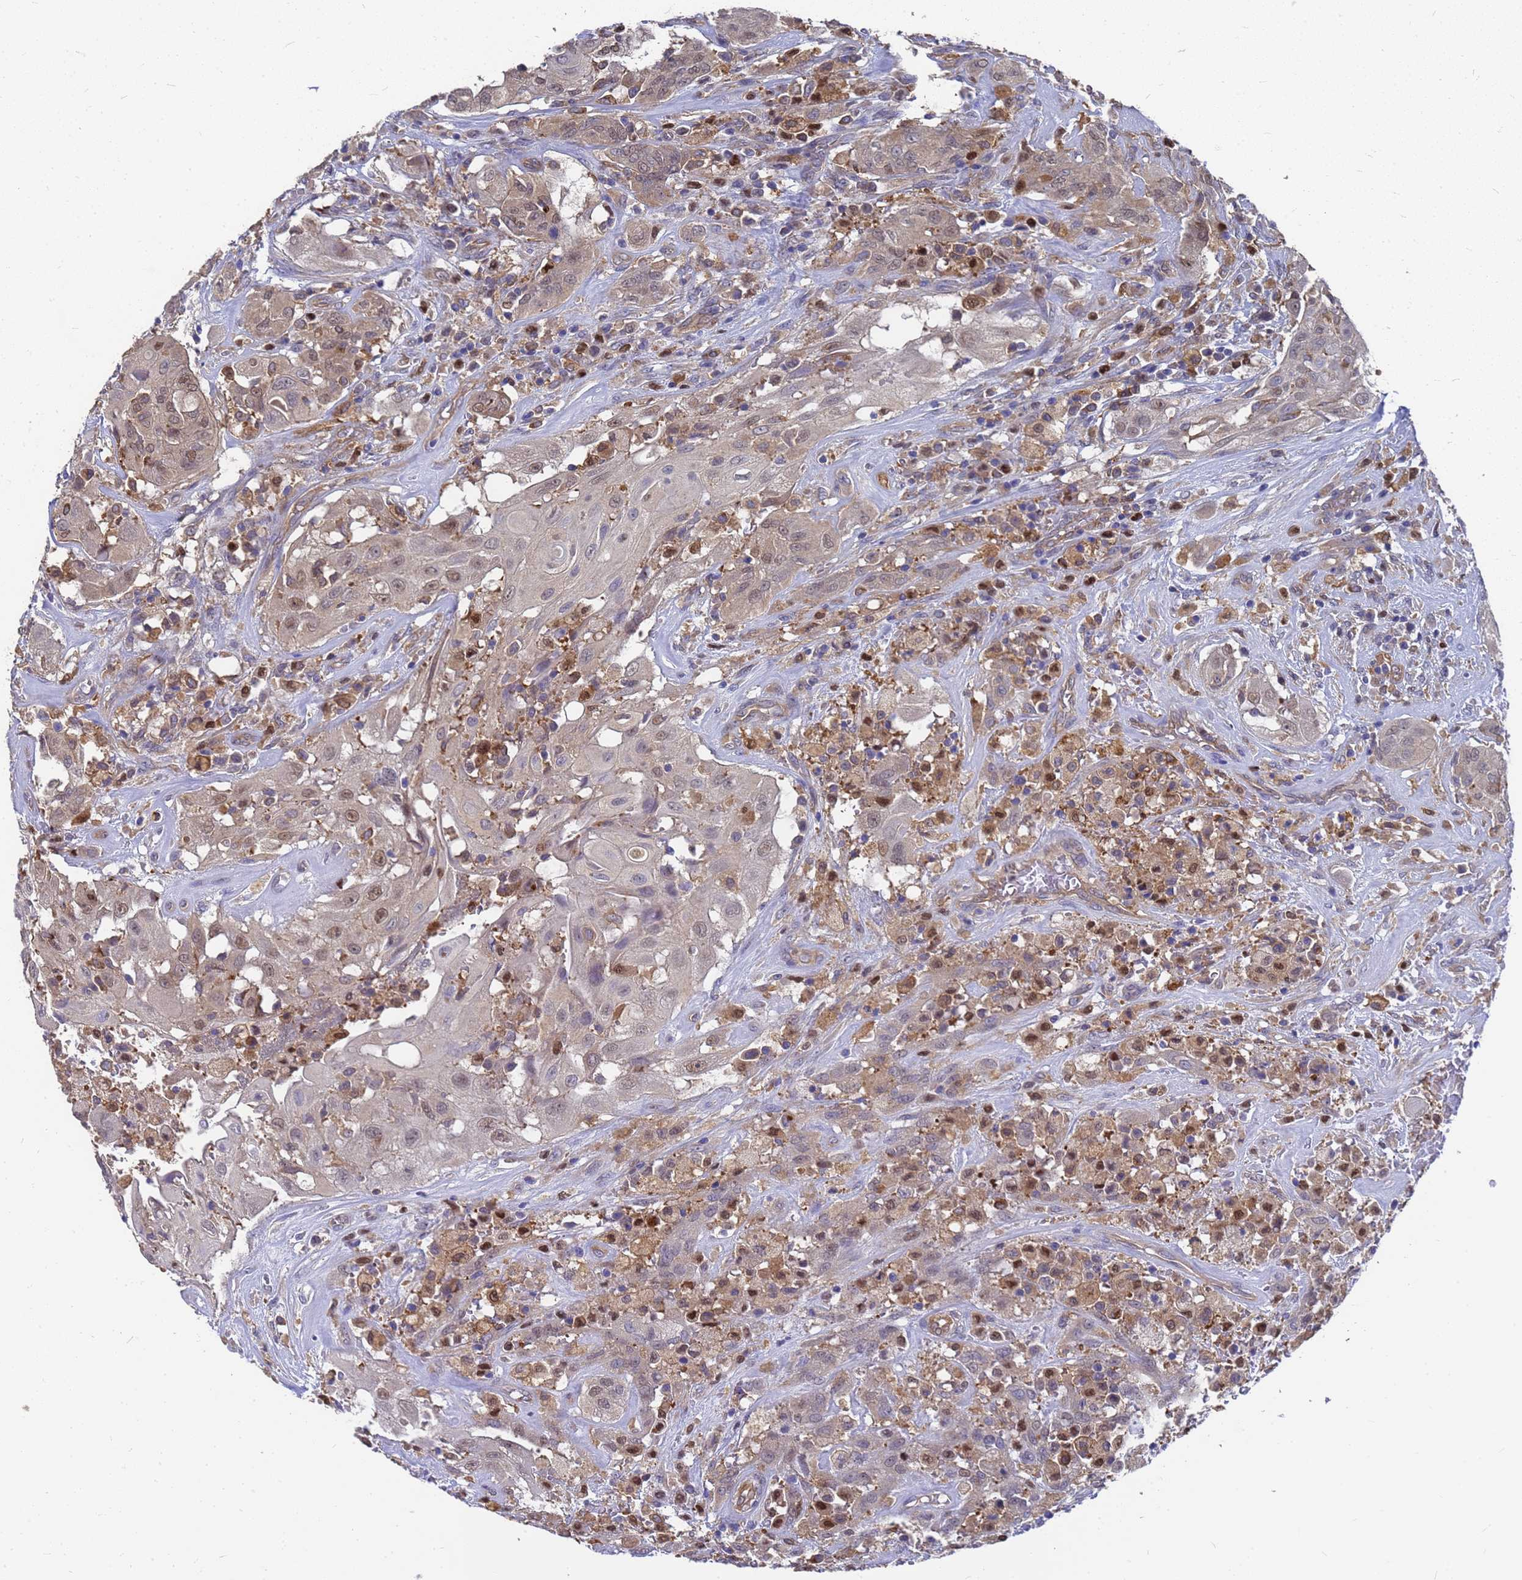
{"staining": {"intensity": "weak", "quantity": ">75%", "location": "cytoplasmic/membranous"}, "tissue": "thyroid cancer", "cell_type": "Tumor cells", "image_type": "cancer", "snomed": [{"axis": "morphology", "description": "Papillary adenocarcinoma, NOS"}, {"axis": "topography", "description": "Thyroid gland"}], "caption": "Immunohistochemical staining of human thyroid papillary adenocarcinoma shows low levels of weak cytoplasmic/membranous expression in approximately >75% of tumor cells.", "gene": "SLC35E2B", "patient": {"sex": "female", "age": 59}}